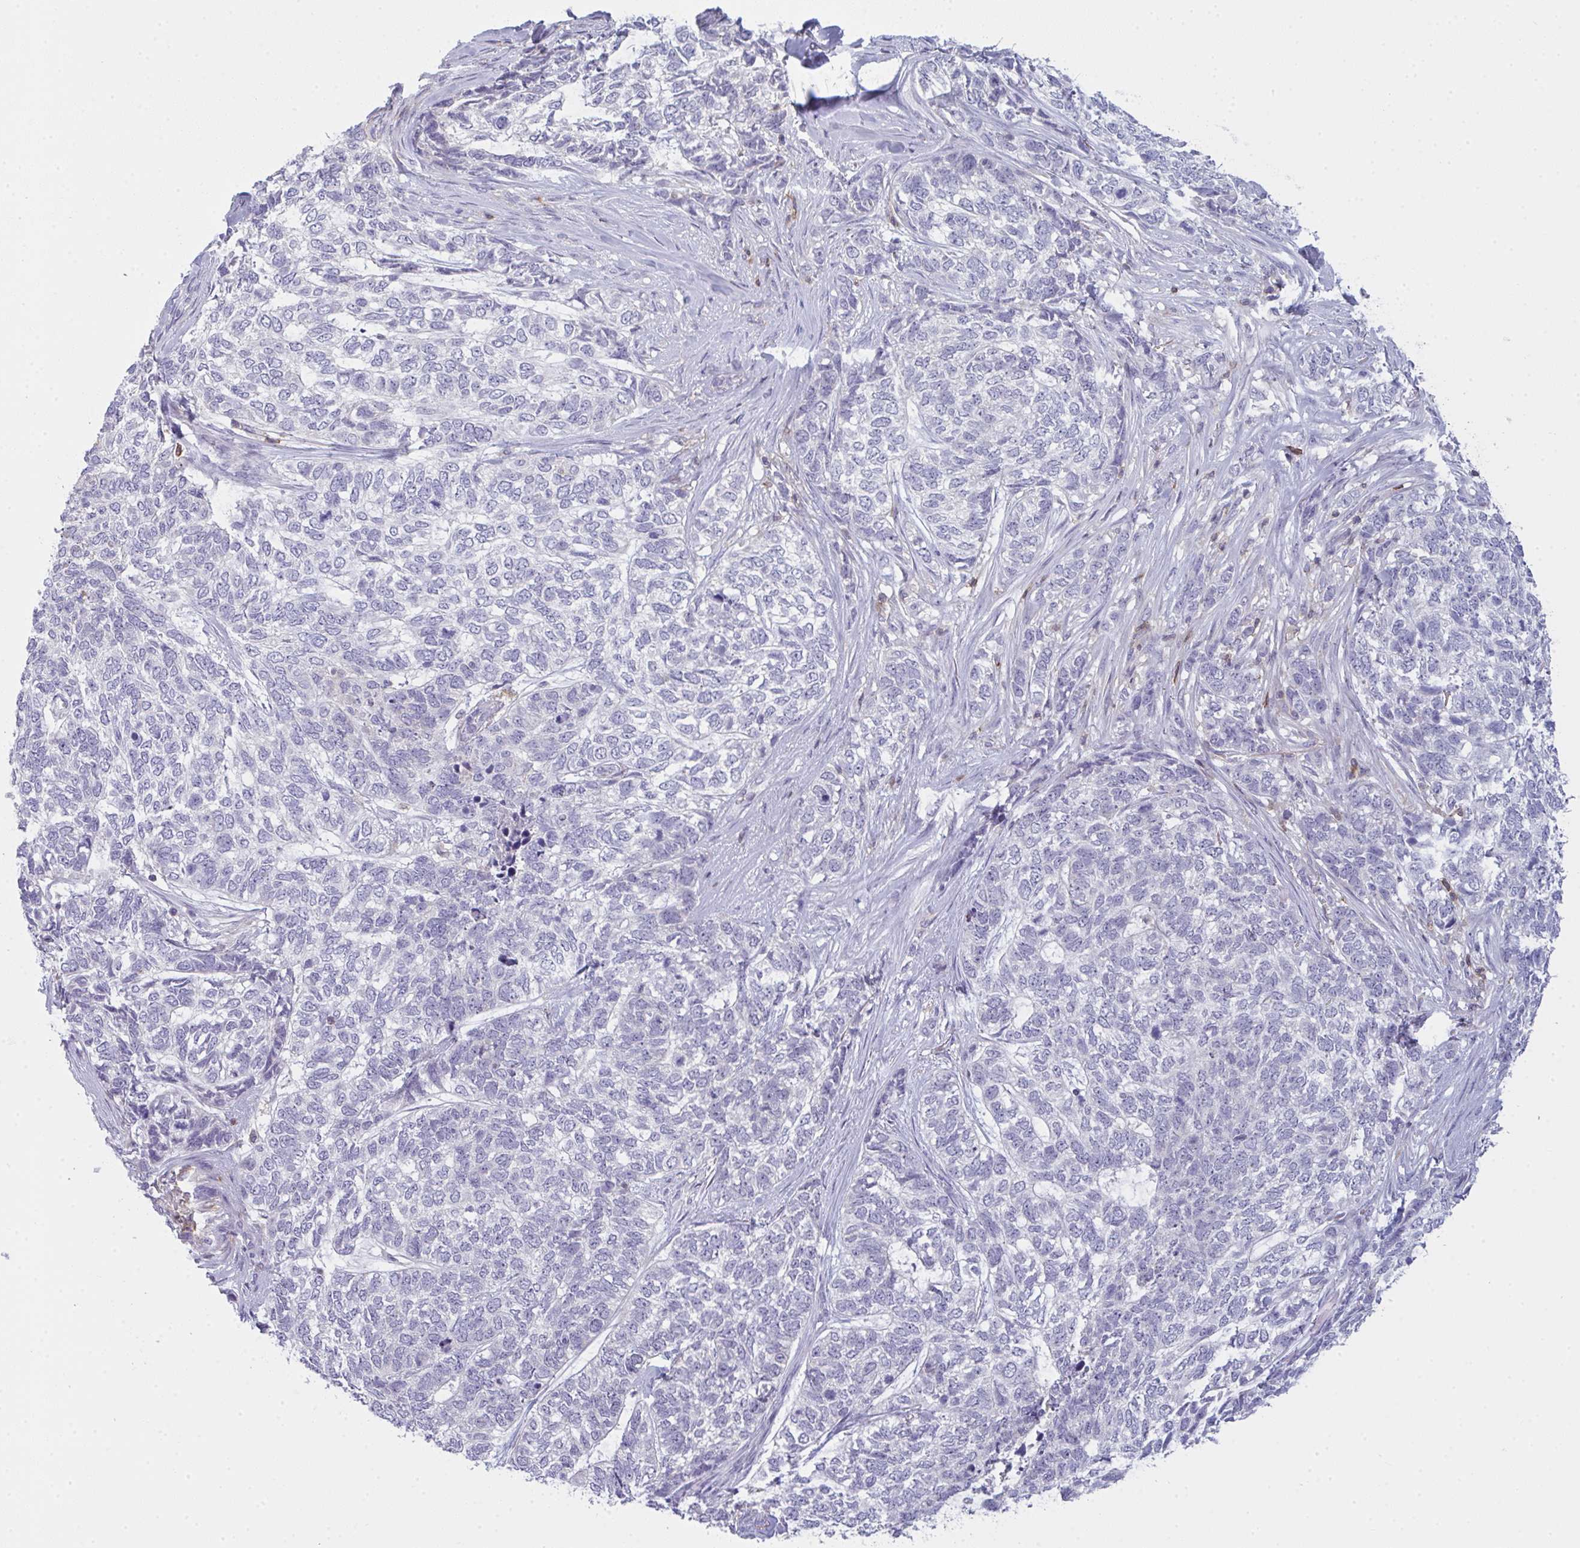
{"staining": {"intensity": "negative", "quantity": "none", "location": "none"}, "tissue": "skin cancer", "cell_type": "Tumor cells", "image_type": "cancer", "snomed": [{"axis": "morphology", "description": "Basal cell carcinoma"}, {"axis": "topography", "description": "Skin"}], "caption": "There is no significant expression in tumor cells of skin cancer (basal cell carcinoma).", "gene": "CD80", "patient": {"sex": "female", "age": 65}}